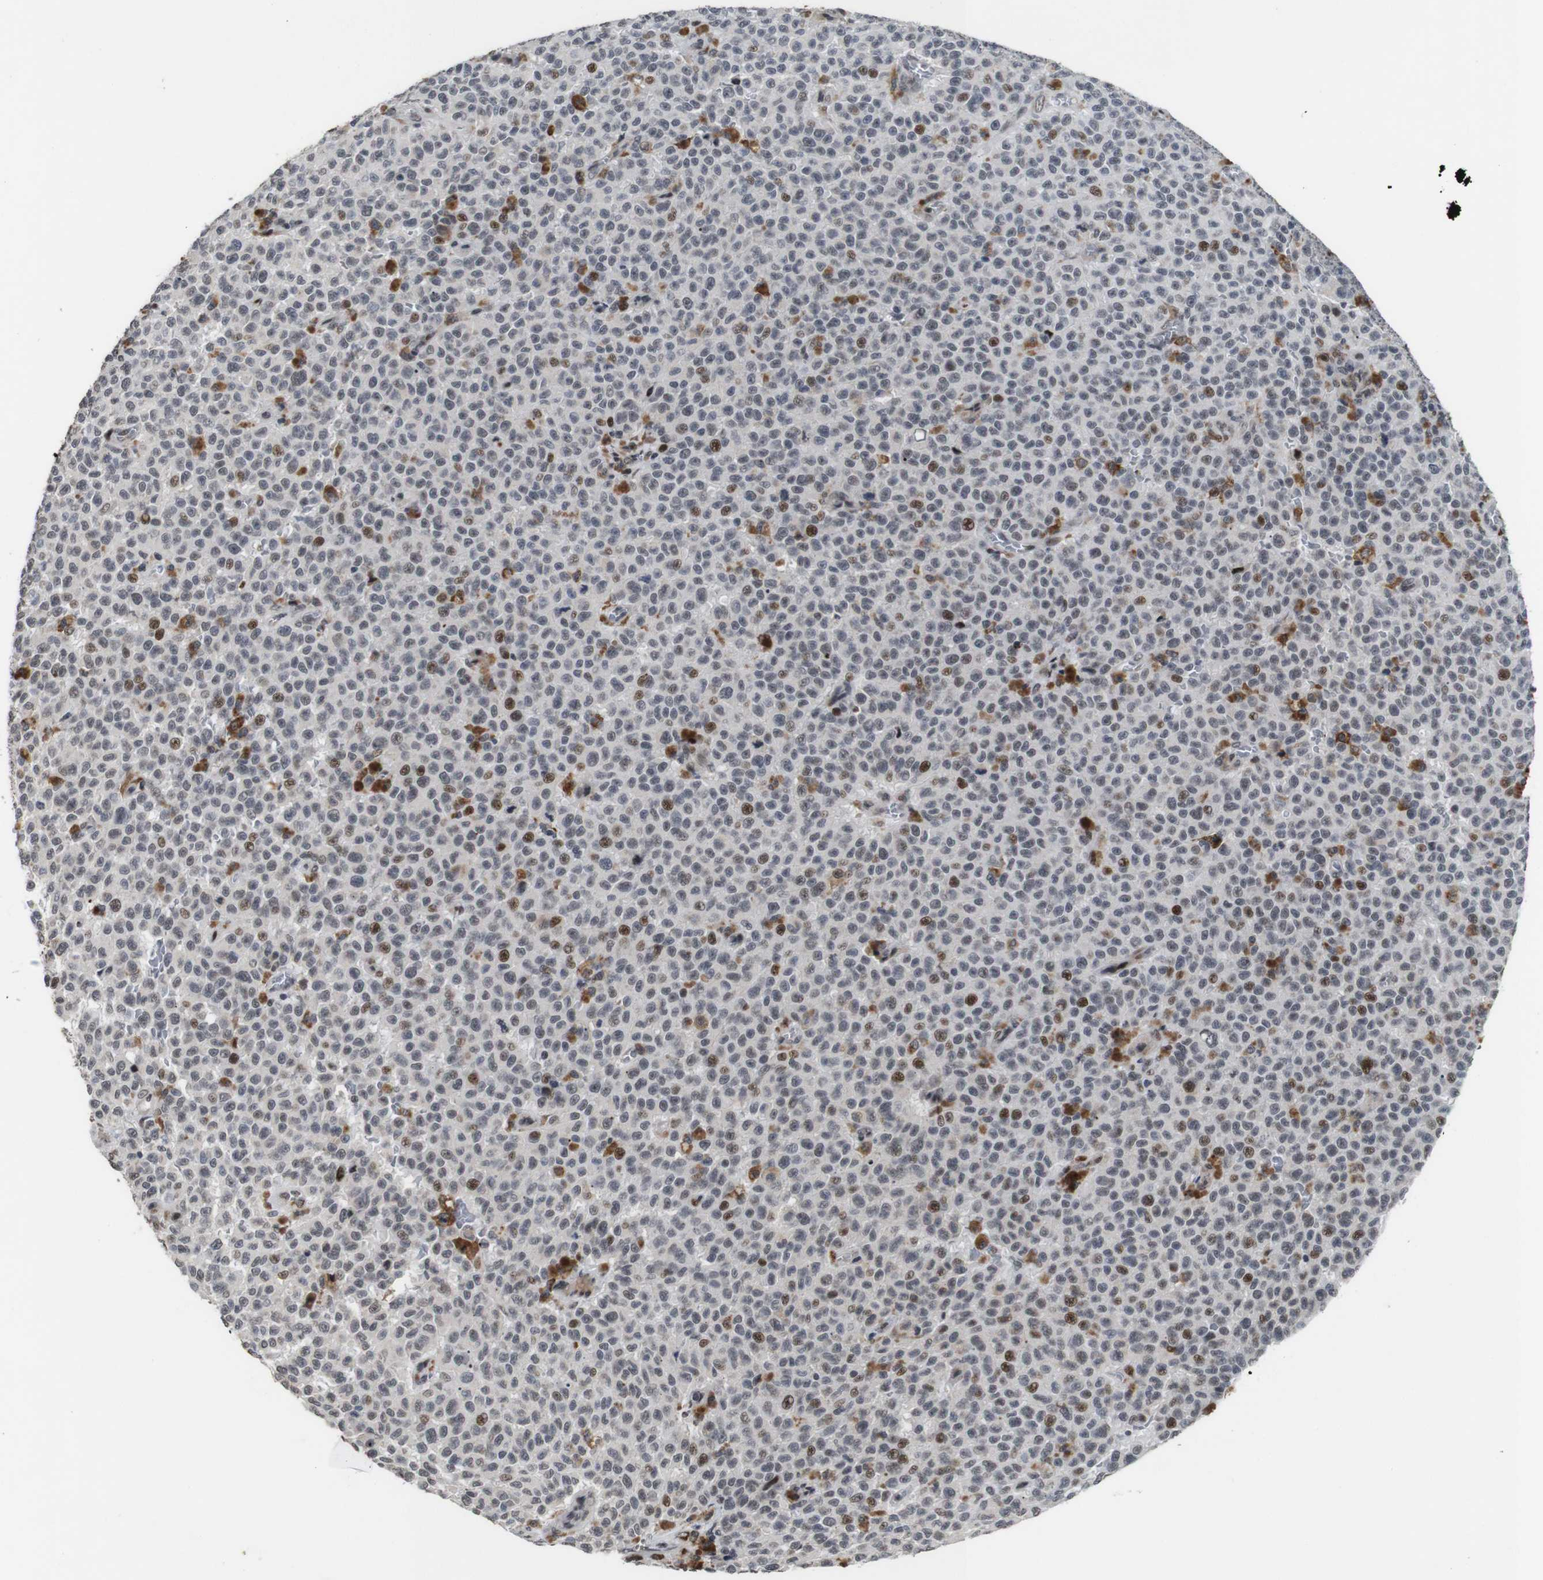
{"staining": {"intensity": "moderate", "quantity": "<25%", "location": "nuclear"}, "tissue": "melanoma", "cell_type": "Tumor cells", "image_type": "cancer", "snomed": [{"axis": "morphology", "description": "Malignant melanoma, NOS"}, {"axis": "topography", "description": "Skin"}], "caption": "Immunohistochemistry (IHC) image of melanoma stained for a protein (brown), which reveals low levels of moderate nuclear staining in approximately <25% of tumor cells.", "gene": "EIF4G1", "patient": {"sex": "female", "age": 82}}